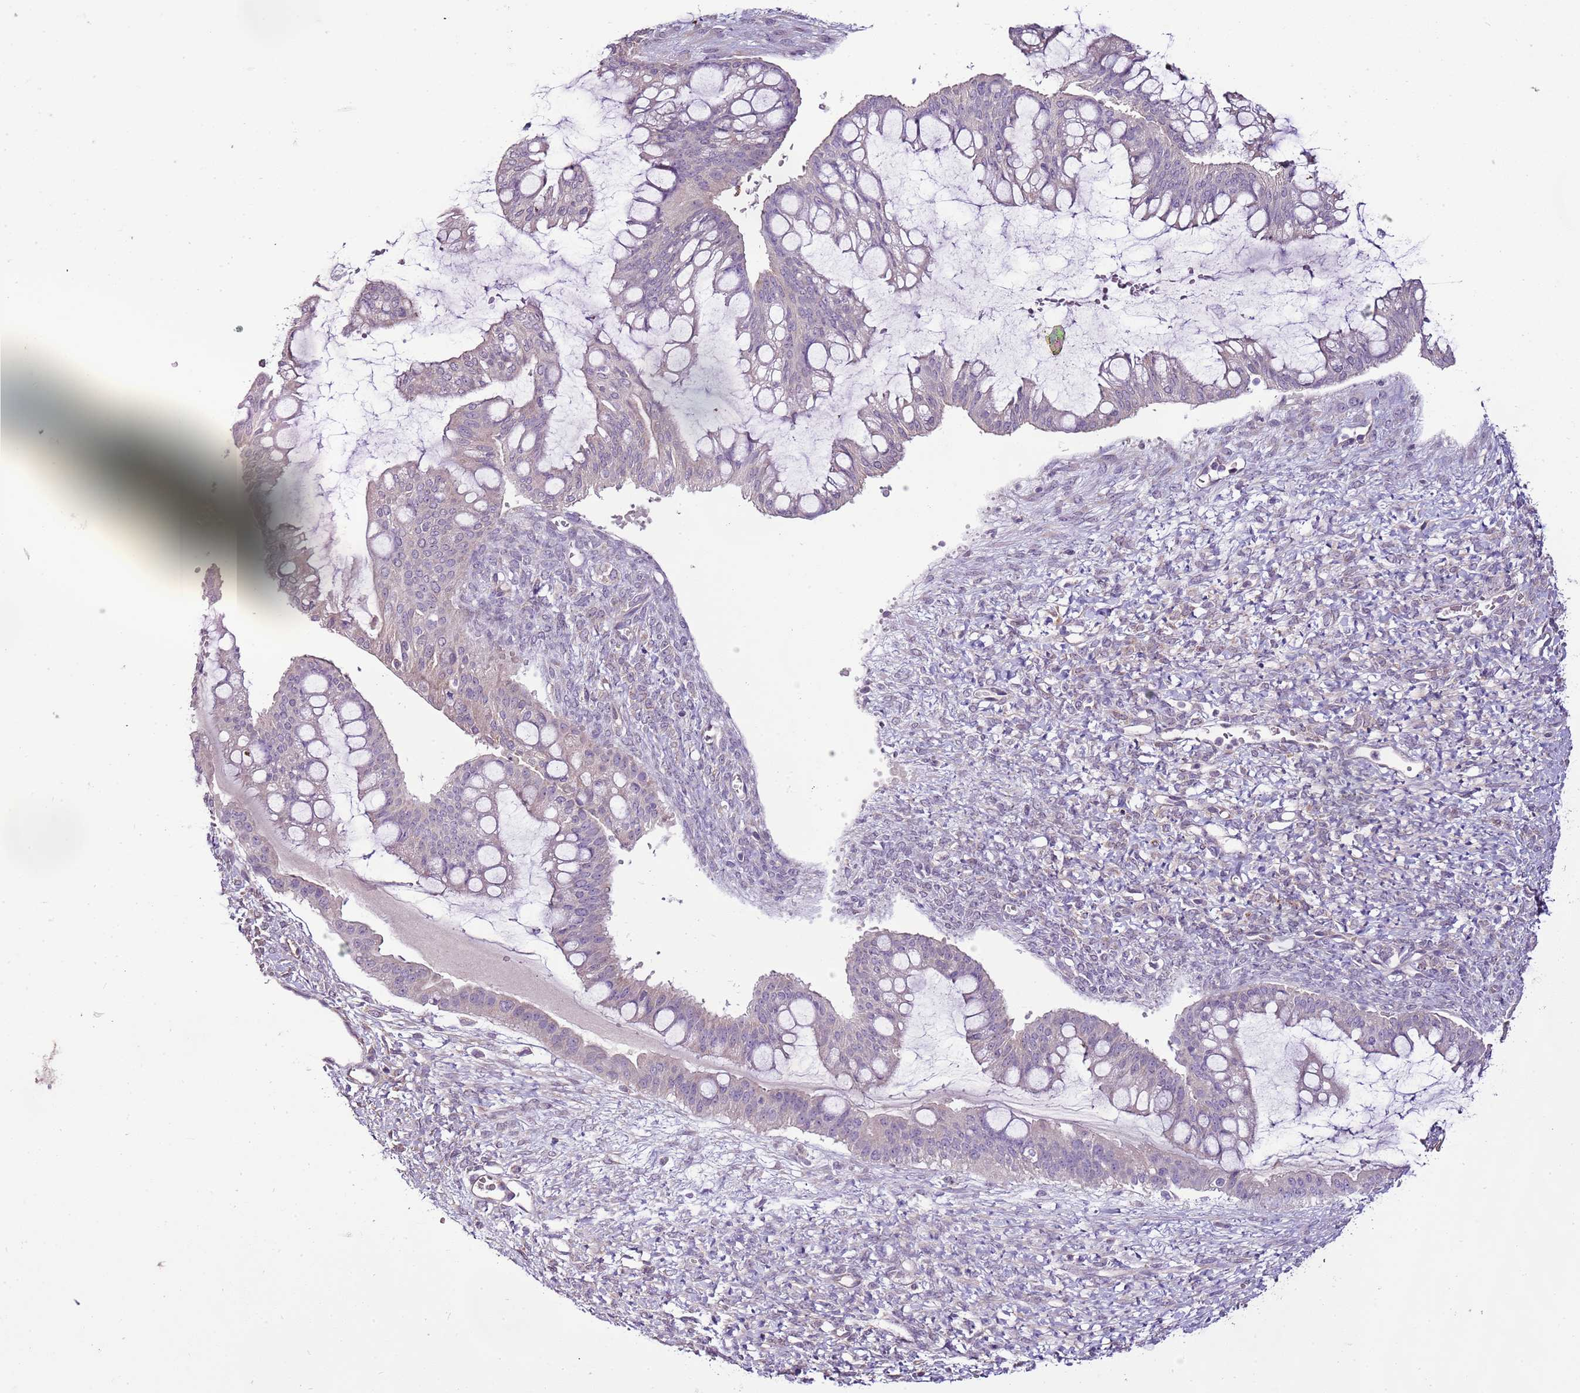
{"staining": {"intensity": "negative", "quantity": "none", "location": "none"}, "tissue": "ovarian cancer", "cell_type": "Tumor cells", "image_type": "cancer", "snomed": [{"axis": "morphology", "description": "Cystadenocarcinoma, mucinous, NOS"}, {"axis": "topography", "description": "Ovary"}], "caption": "Mucinous cystadenocarcinoma (ovarian) was stained to show a protein in brown. There is no significant staining in tumor cells.", "gene": "CMKLR1", "patient": {"sex": "female", "age": 73}}